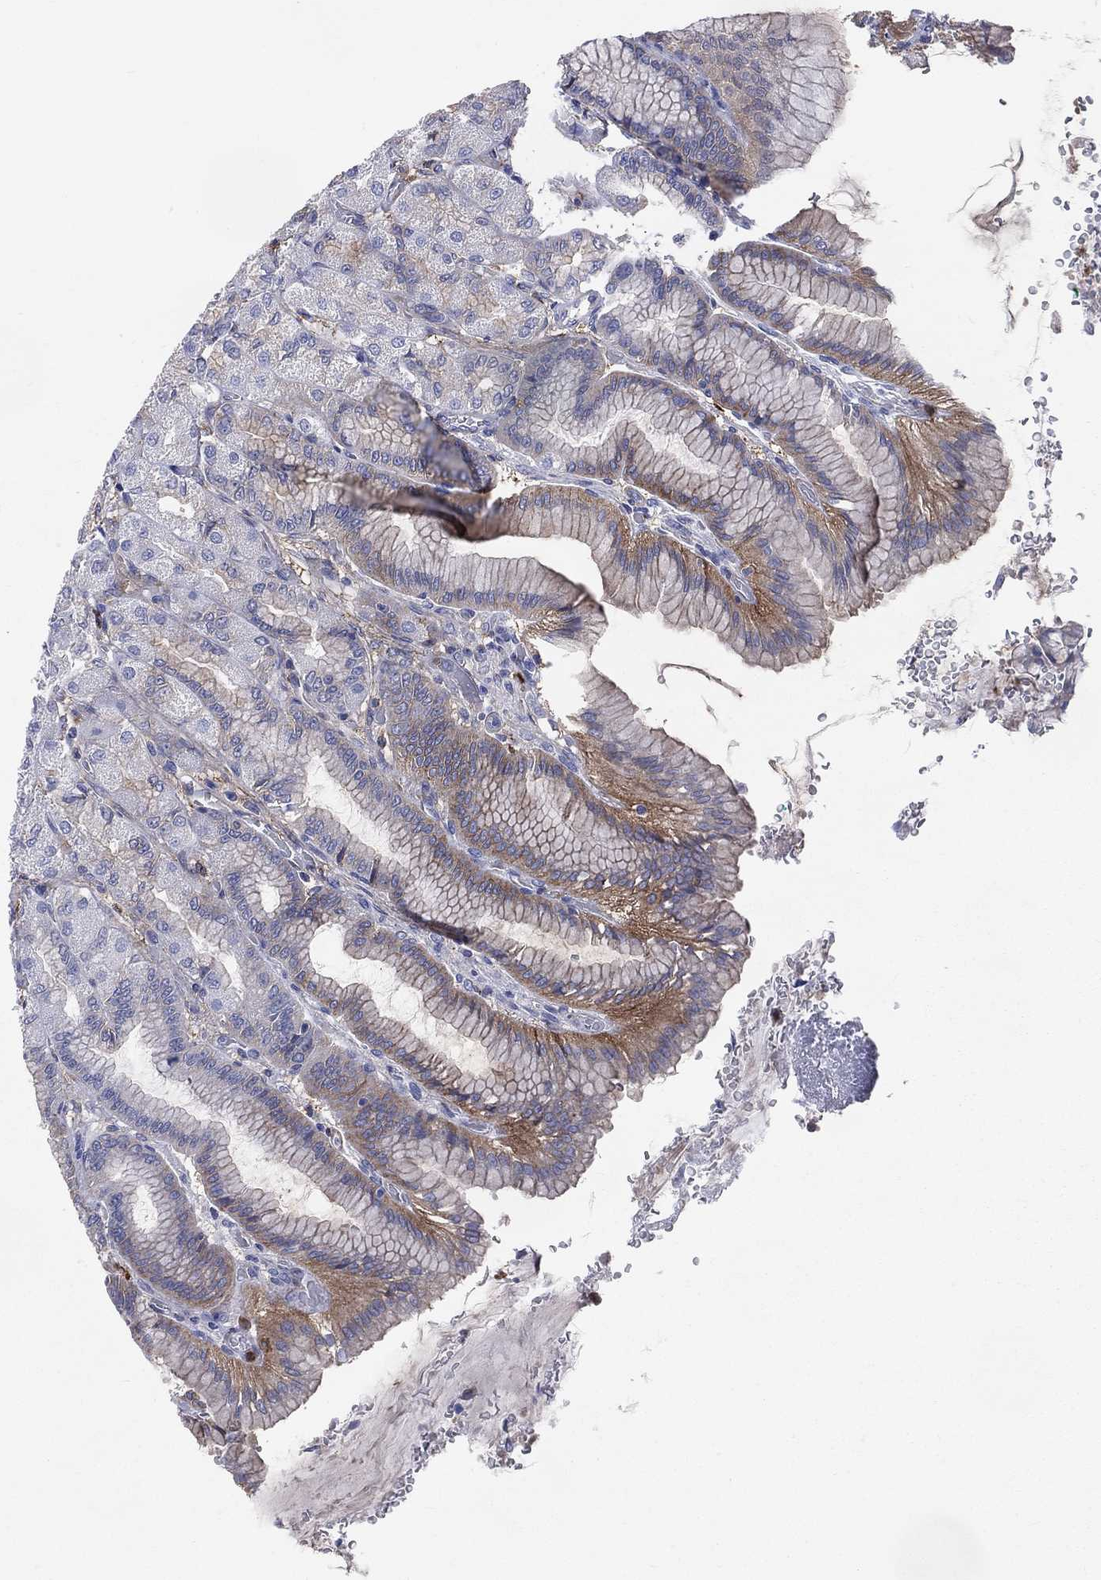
{"staining": {"intensity": "negative", "quantity": "none", "location": "none"}, "tissue": "stomach", "cell_type": "Glandular cells", "image_type": "normal", "snomed": [{"axis": "morphology", "description": "Normal tissue, NOS"}, {"axis": "morphology", "description": "Adenocarcinoma, NOS"}, {"axis": "morphology", "description": "Adenocarcinoma, High grade"}, {"axis": "topography", "description": "Stomach, upper"}, {"axis": "topography", "description": "Stomach"}], "caption": "A photomicrograph of stomach stained for a protein exhibits no brown staining in glandular cells. (DAB (3,3'-diaminobenzidine) immunohistochemistry (IHC) with hematoxylin counter stain).", "gene": "BASP1", "patient": {"sex": "female", "age": 65}}